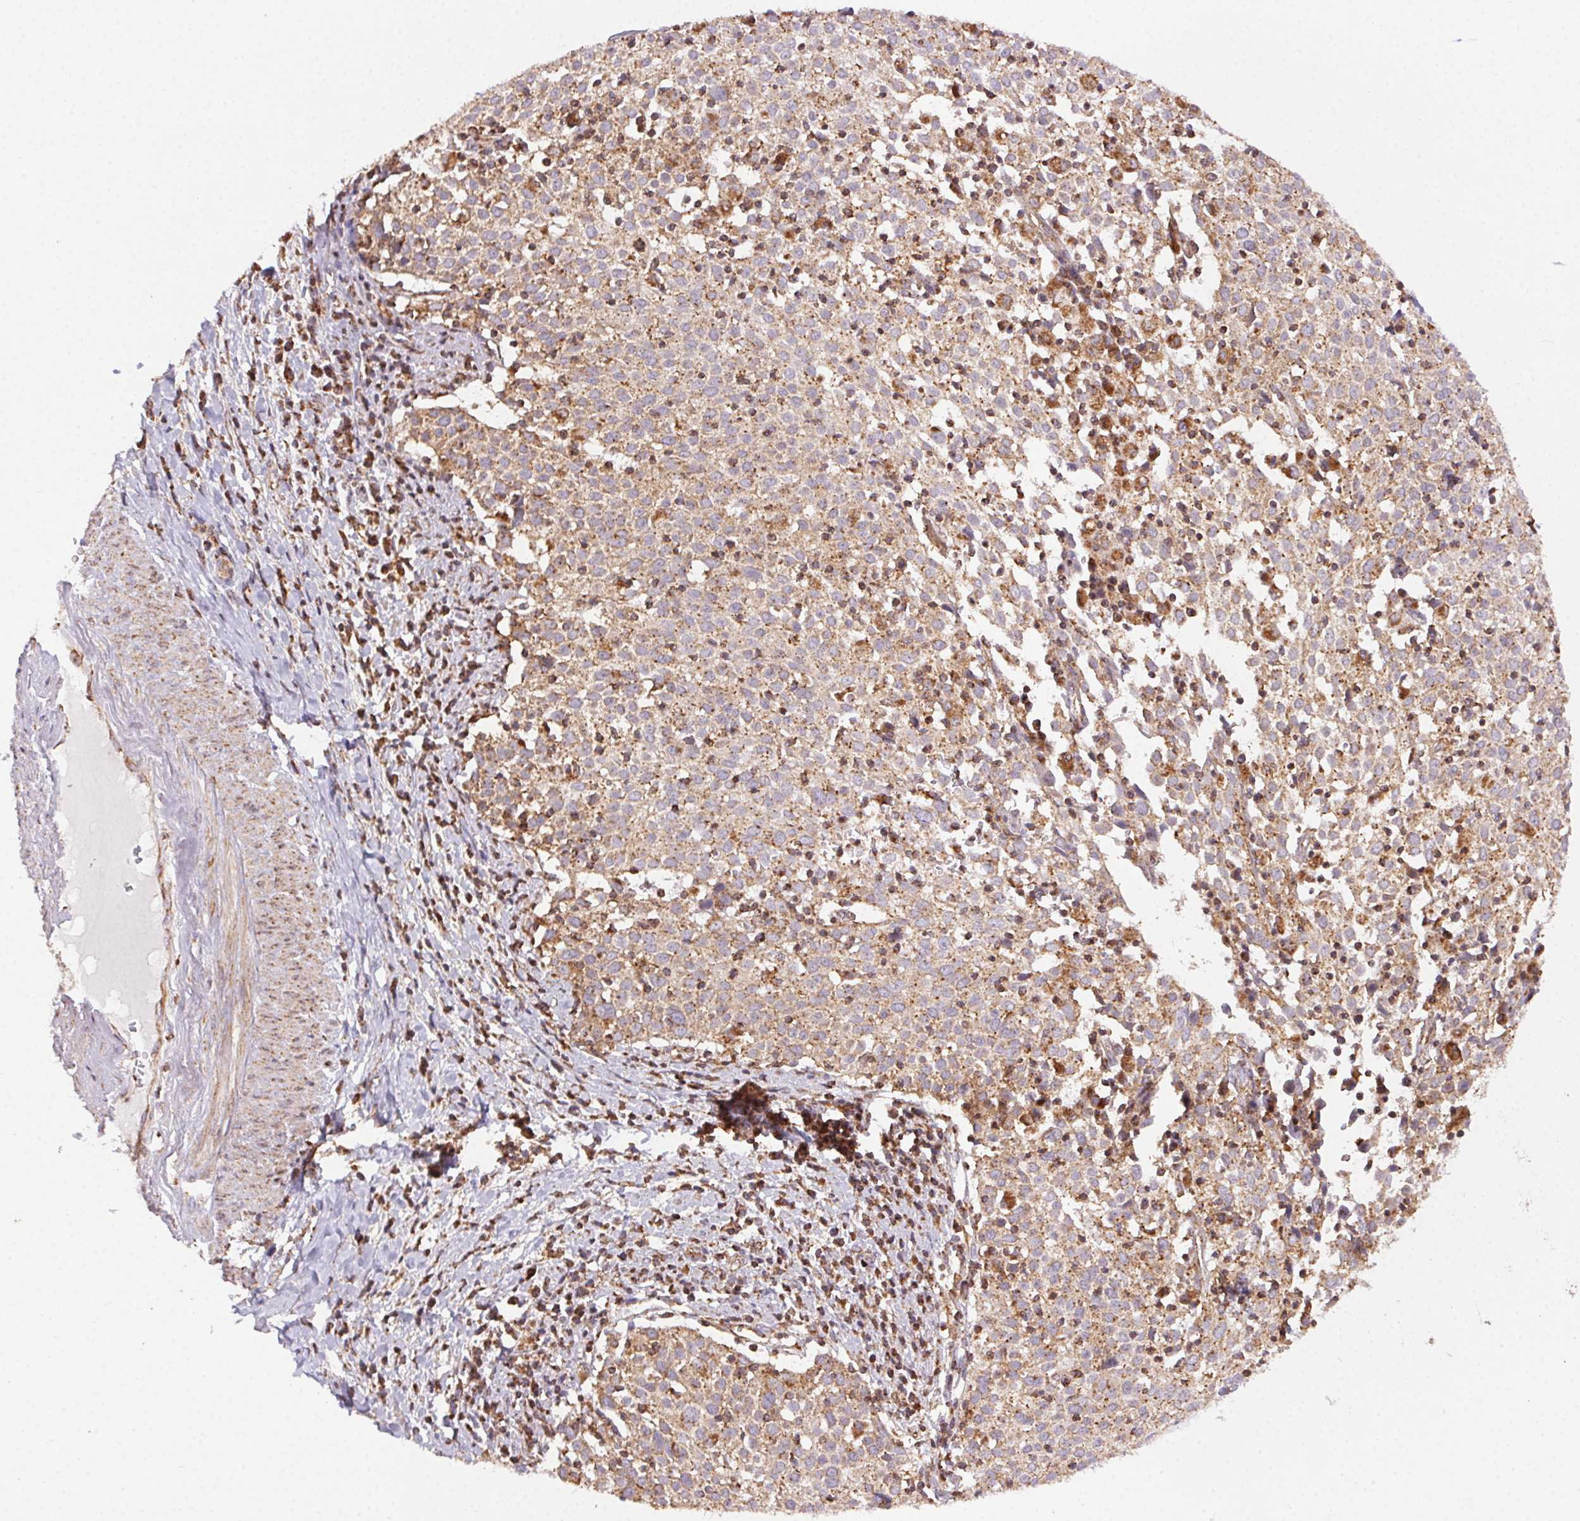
{"staining": {"intensity": "moderate", "quantity": ">75%", "location": "cytoplasmic/membranous"}, "tissue": "cervical cancer", "cell_type": "Tumor cells", "image_type": "cancer", "snomed": [{"axis": "morphology", "description": "Squamous cell carcinoma, NOS"}, {"axis": "topography", "description": "Cervix"}], "caption": "Cervical cancer stained for a protein reveals moderate cytoplasmic/membranous positivity in tumor cells.", "gene": "CLPB", "patient": {"sex": "female", "age": 39}}